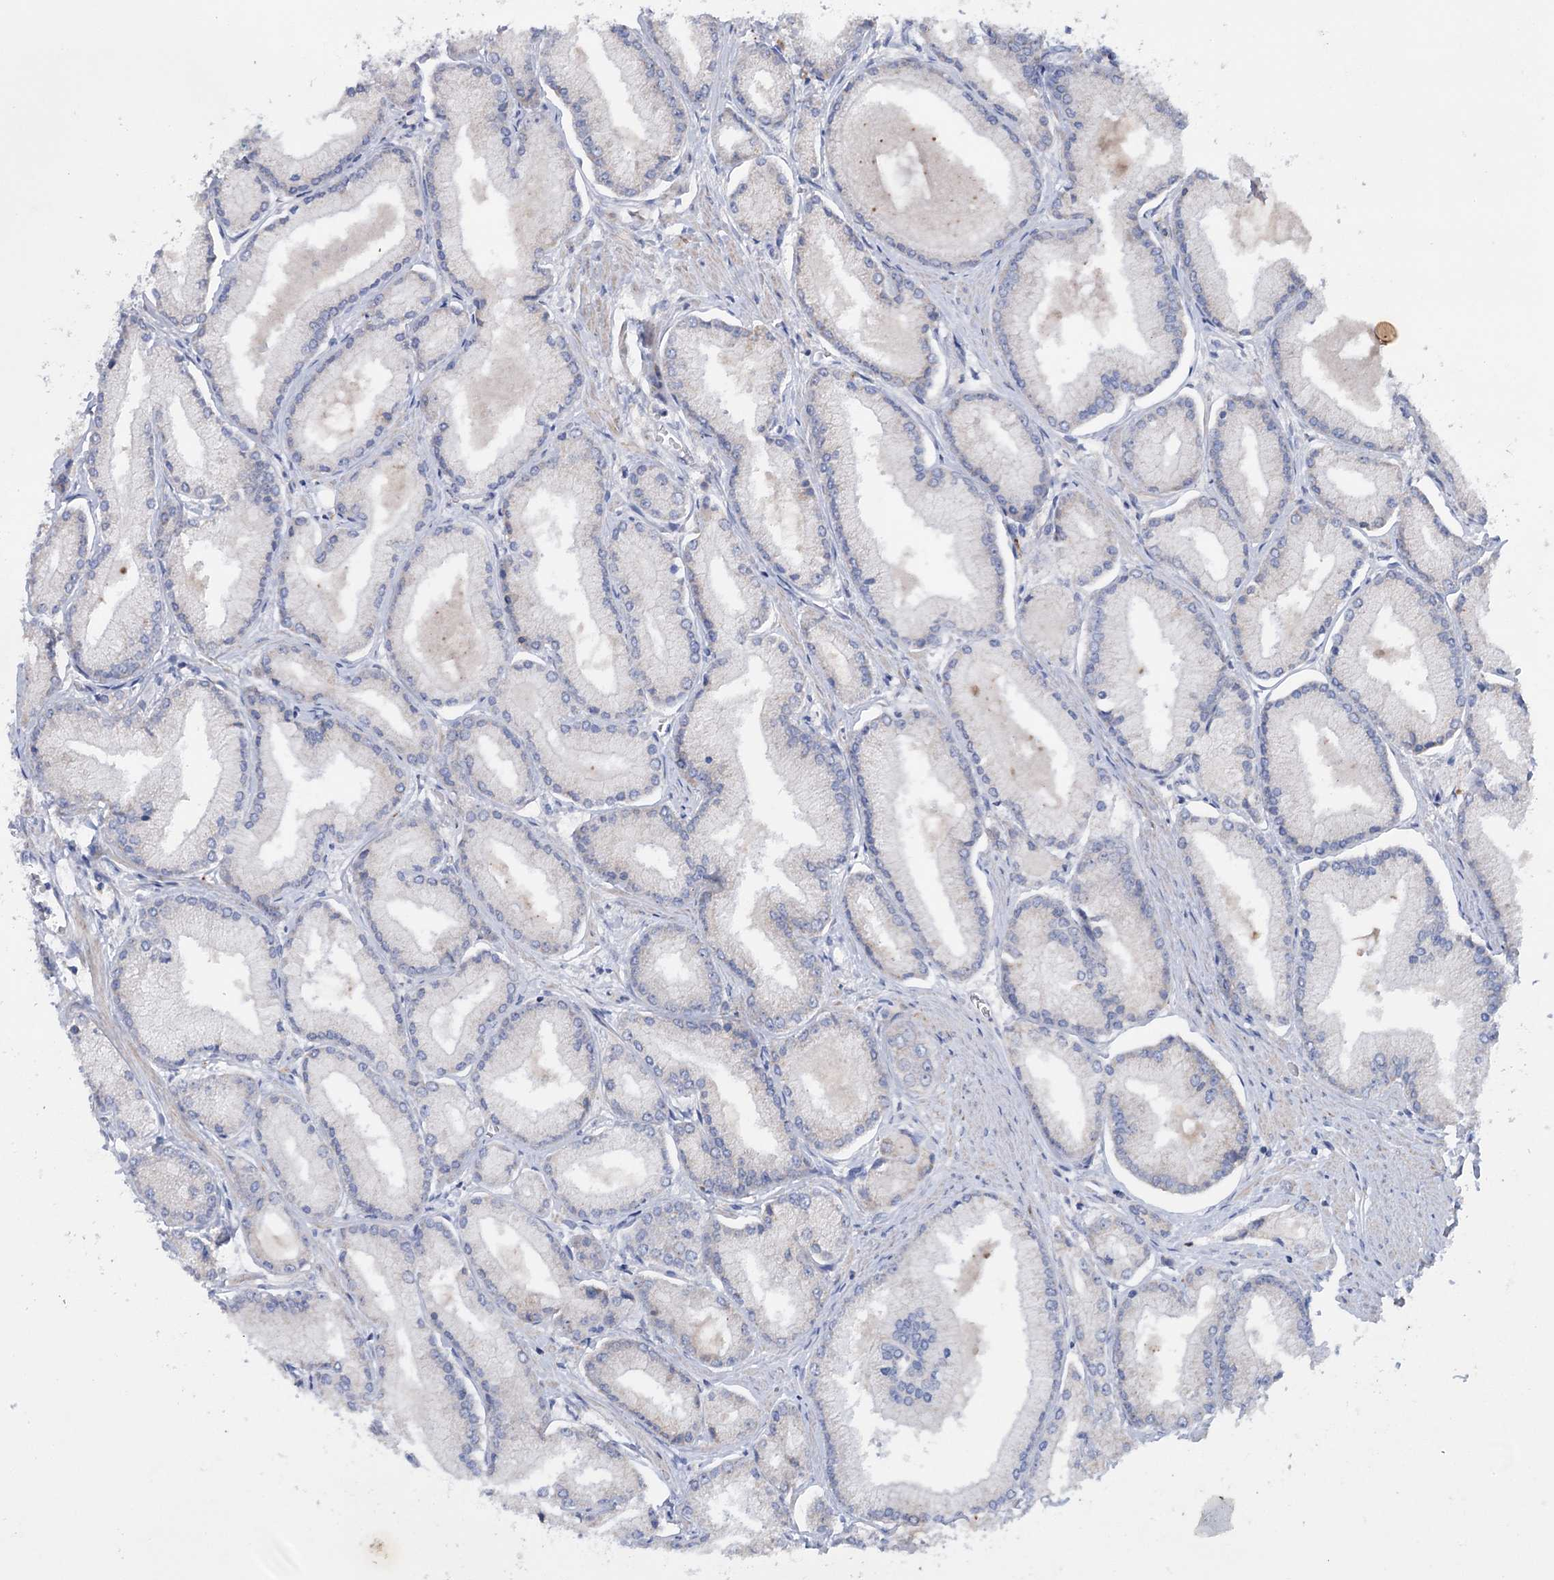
{"staining": {"intensity": "negative", "quantity": "none", "location": "none"}, "tissue": "prostate cancer", "cell_type": "Tumor cells", "image_type": "cancer", "snomed": [{"axis": "morphology", "description": "Adenocarcinoma, Low grade"}, {"axis": "topography", "description": "Prostate"}], "caption": "Protein analysis of prostate cancer reveals no significant staining in tumor cells.", "gene": "MTCH2", "patient": {"sex": "male", "age": 74}}